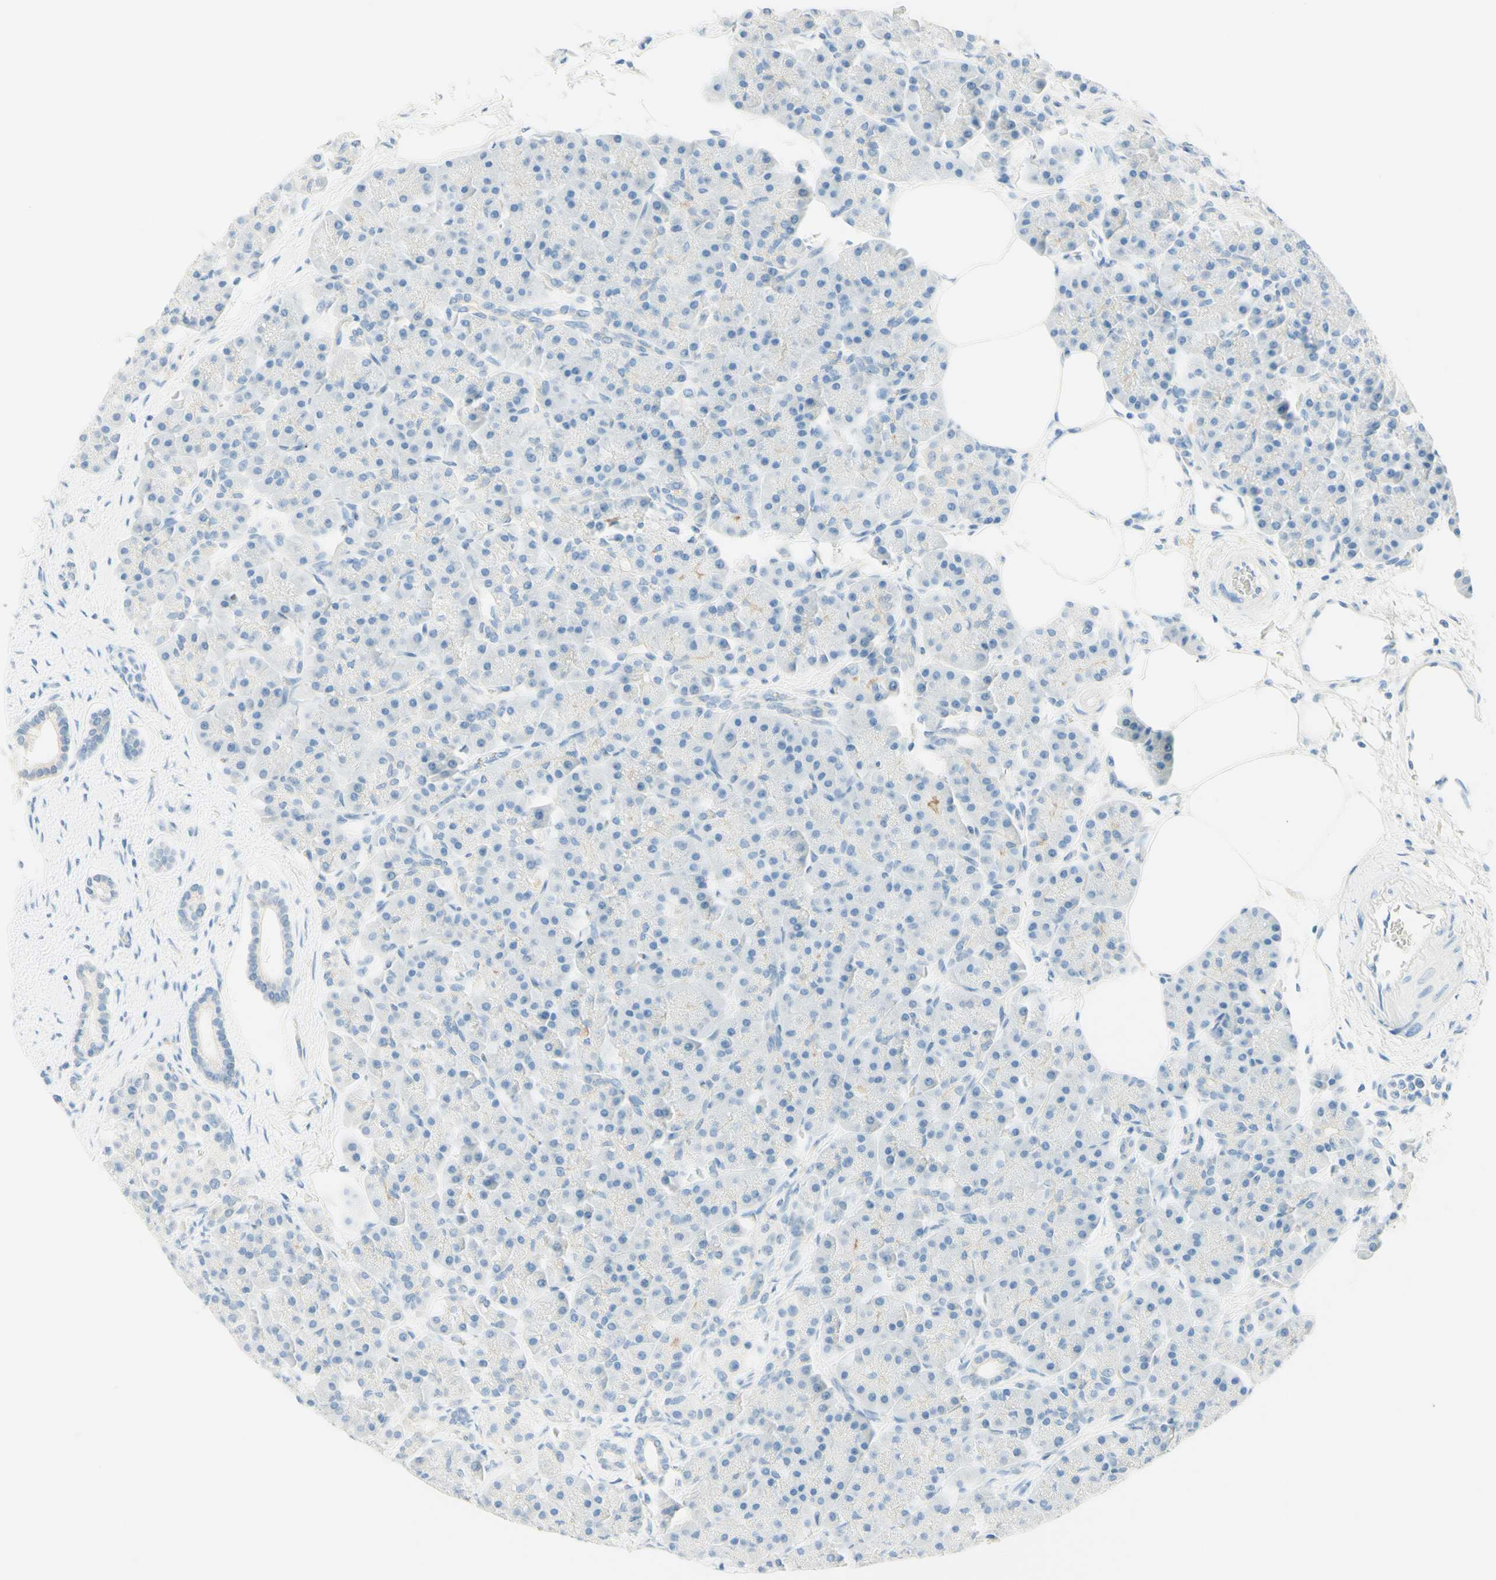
{"staining": {"intensity": "negative", "quantity": "none", "location": "none"}, "tissue": "pancreas", "cell_type": "Exocrine glandular cells", "image_type": "normal", "snomed": [{"axis": "morphology", "description": "Normal tissue, NOS"}, {"axis": "topography", "description": "Pancreas"}], "caption": "This is a histopathology image of immunohistochemistry staining of unremarkable pancreas, which shows no expression in exocrine glandular cells. Nuclei are stained in blue.", "gene": "TMEM132D", "patient": {"sex": "female", "age": 70}}